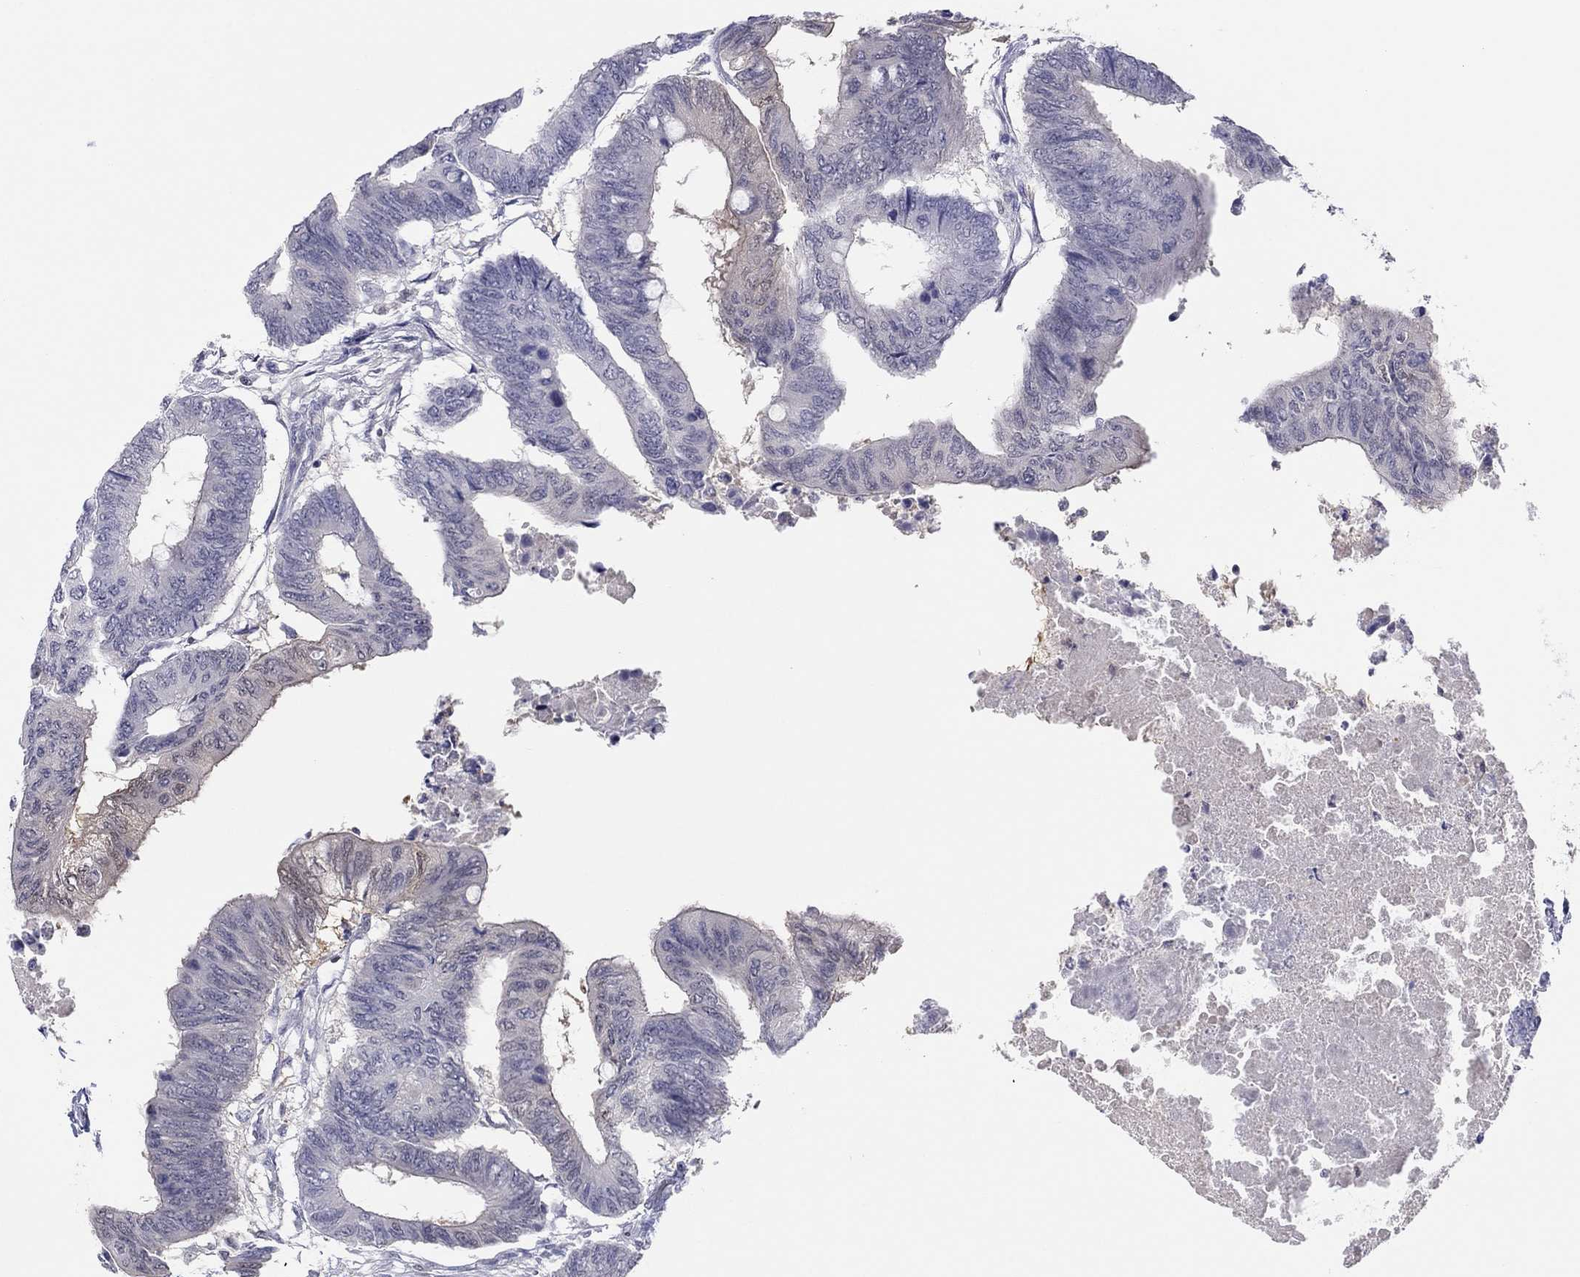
{"staining": {"intensity": "weak", "quantity": "<25%", "location": "cytoplasmic/membranous"}, "tissue": "colorectal cancer", "cell_type": "Tumor cells", "image_type": "cancer", "snomed": [{"axis": "morphology", "description": "Normal tissue, NOS"}, {"axis": "morphology", "description": "Adenocarcinoma, NOS"}, {"axis": "topography", "description": "Rectum"}, {"axis": "topography", "description": "Peripheral nerve tissue"}], "caption": "Immunohistochemistry histopathology image of human colorectal cancer stained for a protein (brown), which demonstrates no expression in tumor cells.", "gene": "PDXK", "patient": {"sex": "male", "age": 92}}